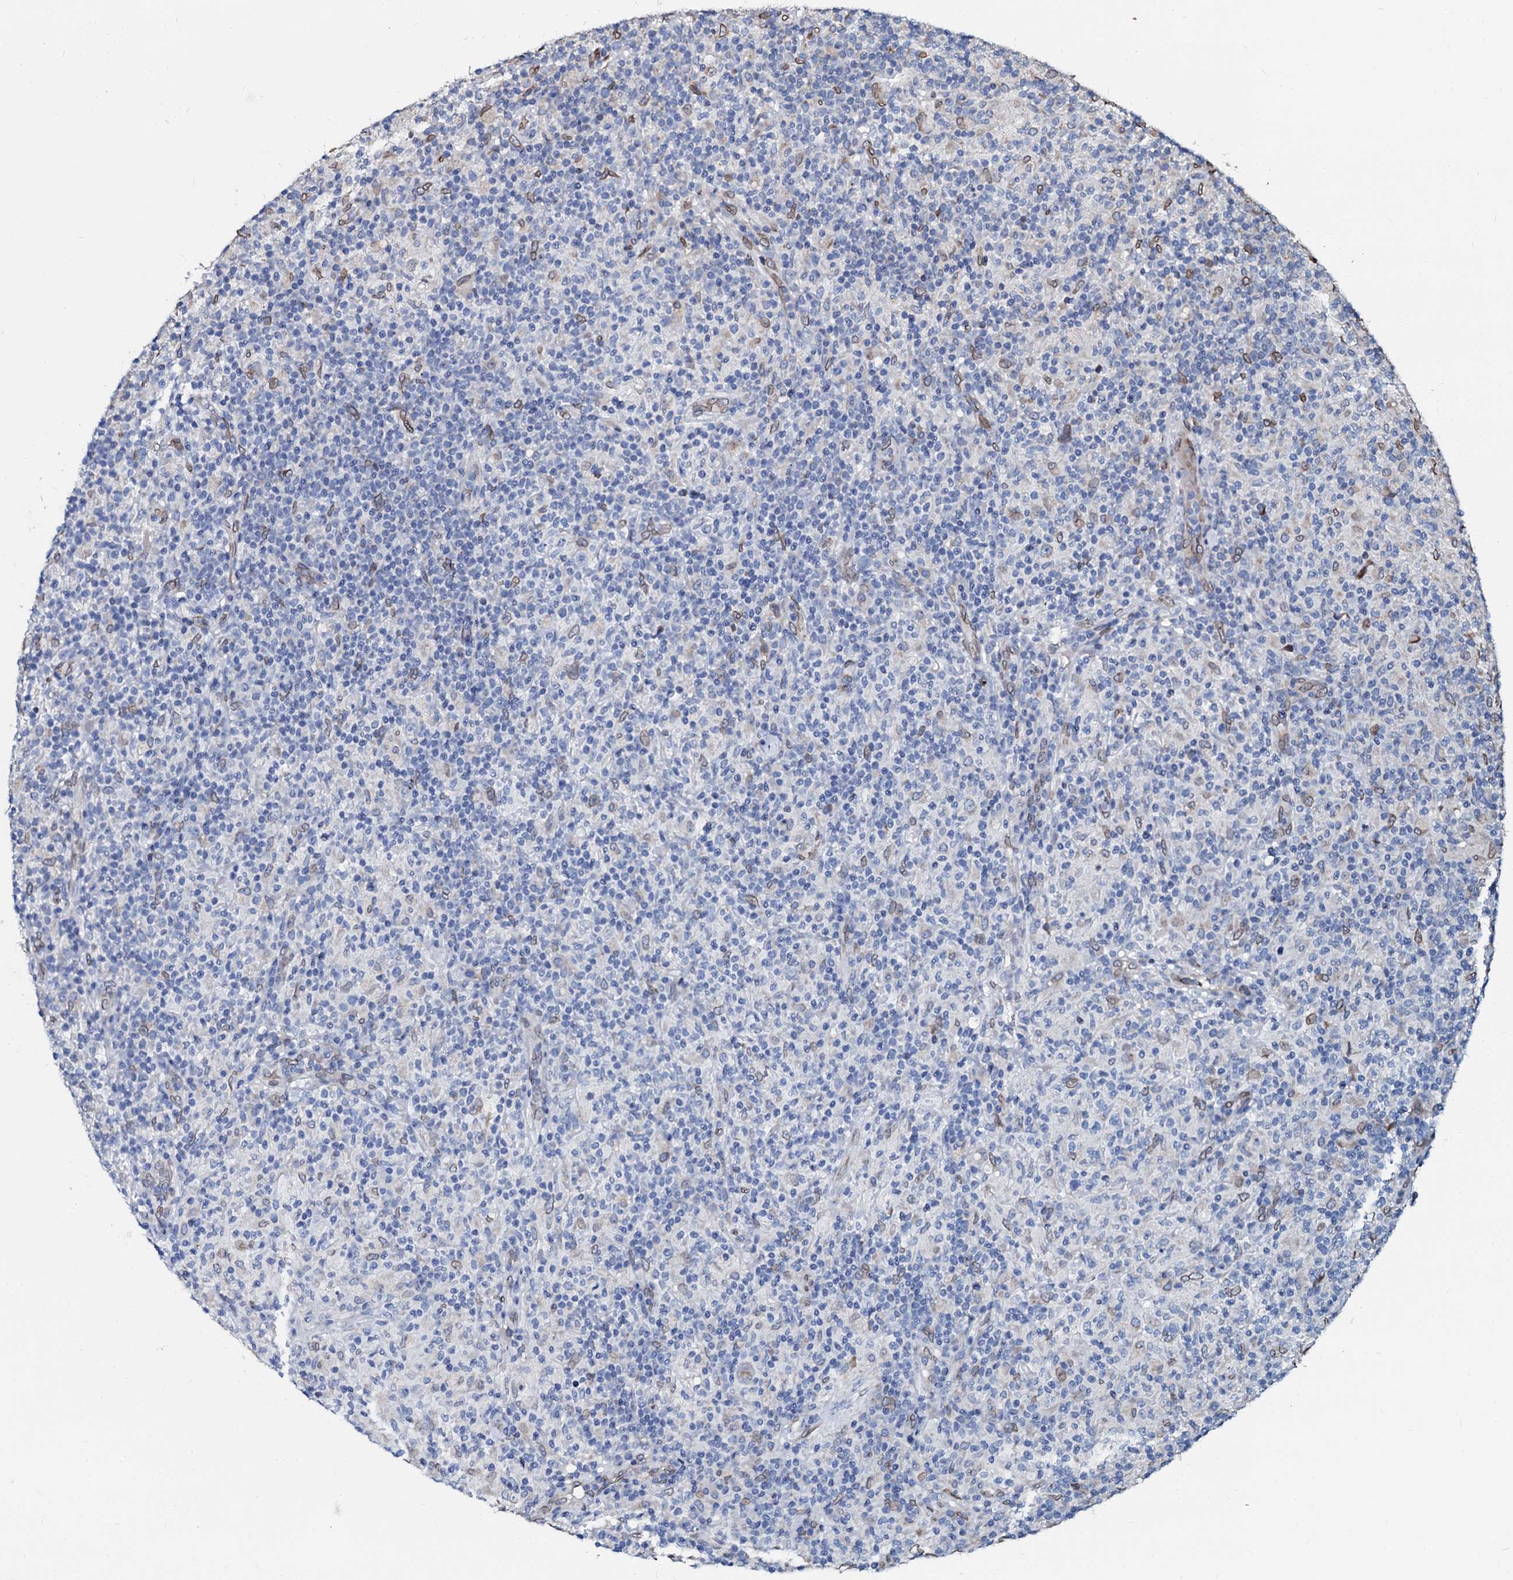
{"staining": {"intensity": "negative", "quantity": "none", "location": "none"}, "tissue": "lymphoma", "cell_type": "Tumor cells", "image_type": "cancer", "snomed": [{"axis": "morphology", "description": "Hodgkin's disease, NOS"}, {"axis": "topography", "description": "Lymph node"}], "caption": "Immunohistochemistry (IHC) of human lymphoma shows no staining in tumor cells.", "gene": "NRP2", "patient": {"sex": "male", "age": 70}}